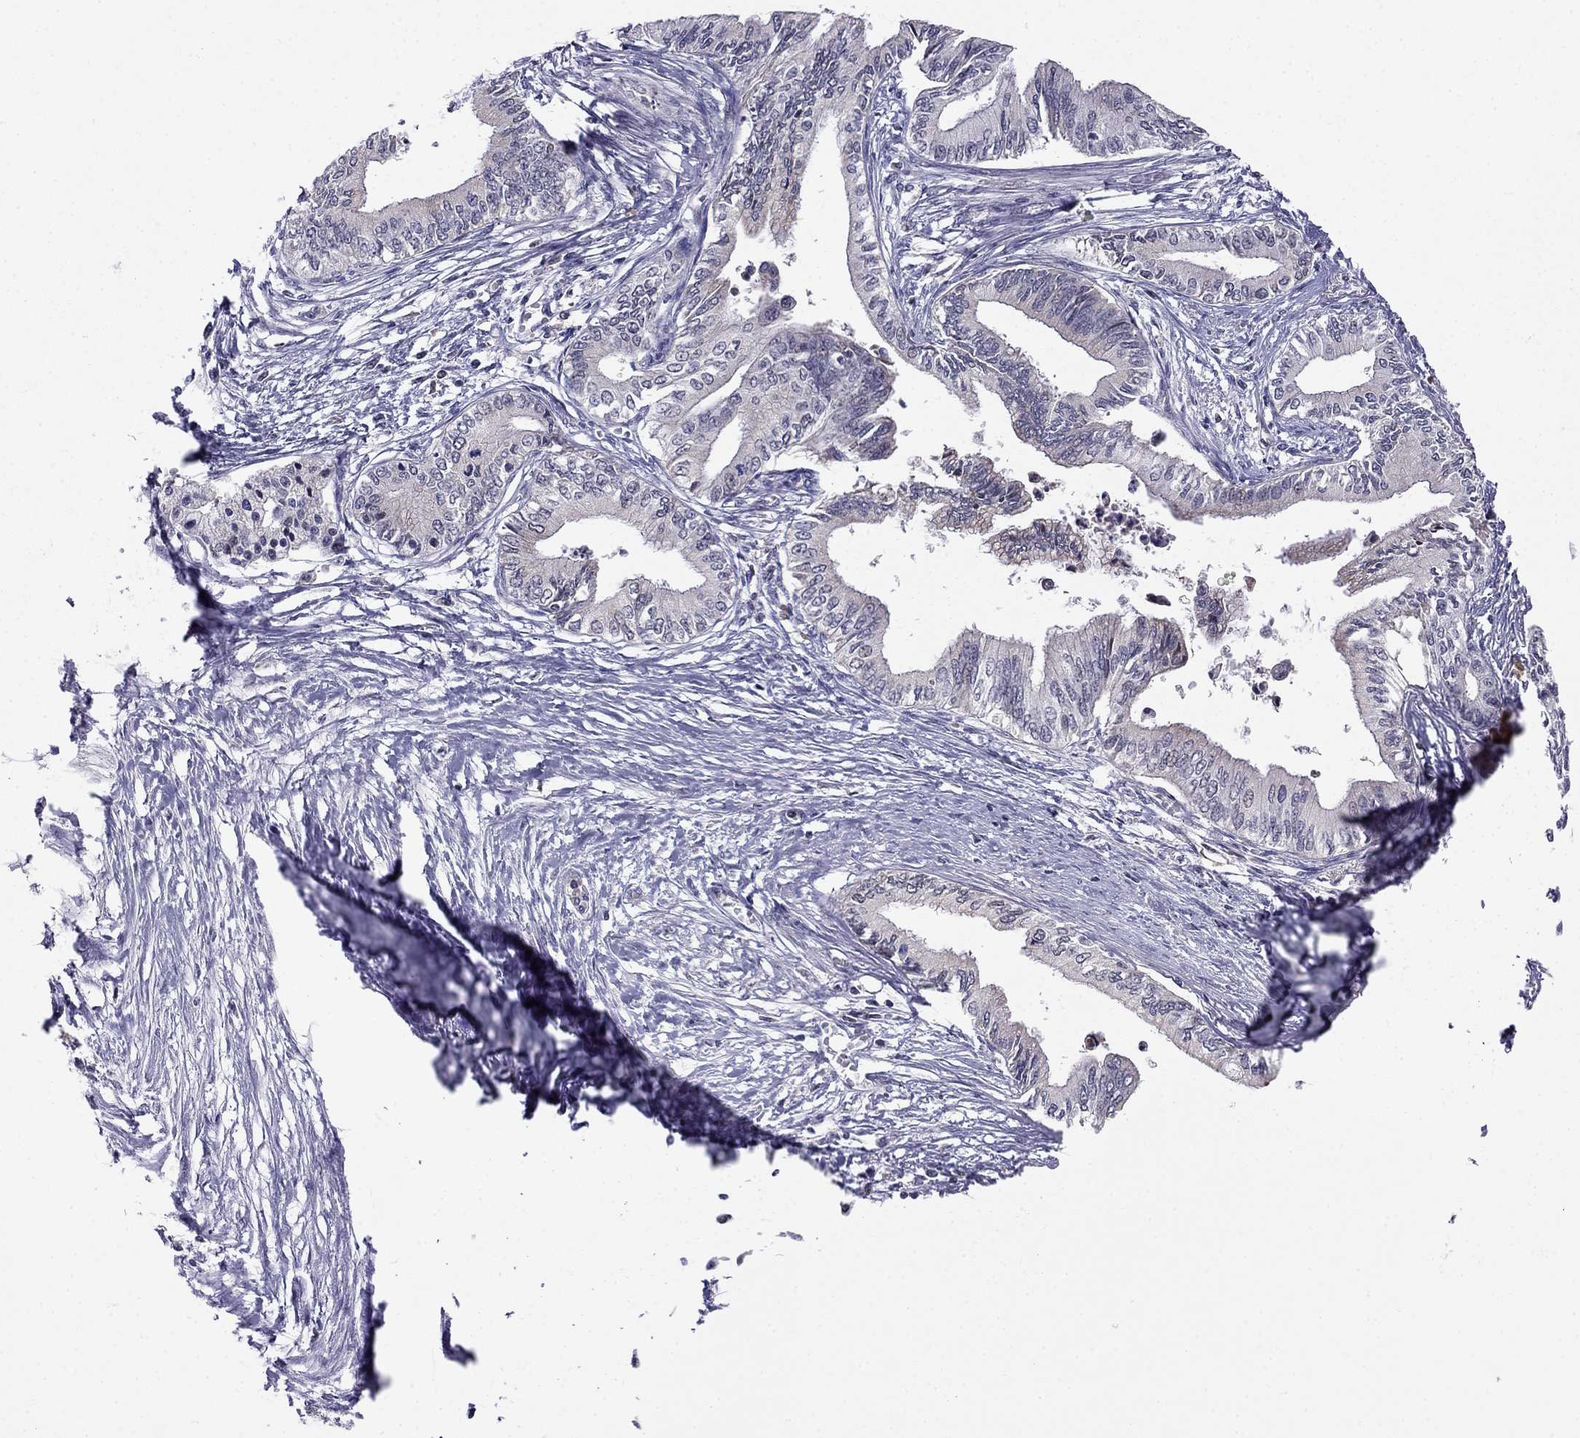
{"staining": {"intensity": "negative", "quantity": "none", "location": "none"}, "tissue": "pancreatic cancer", "cell_type": "Tumor cells", "image_type": "cancer", "snomed": [{"axis": "morphology", "description": "Adenocarcinoma, NOS"}, {"axis": "topography", "description": "Pancreas"}], "caption": "Tumor cells are negative for protein expression in human pancreatic cancer (adenocarcinoma).", "gene": "LRRC39", "patient": {"sex": "female", "age": 61}}